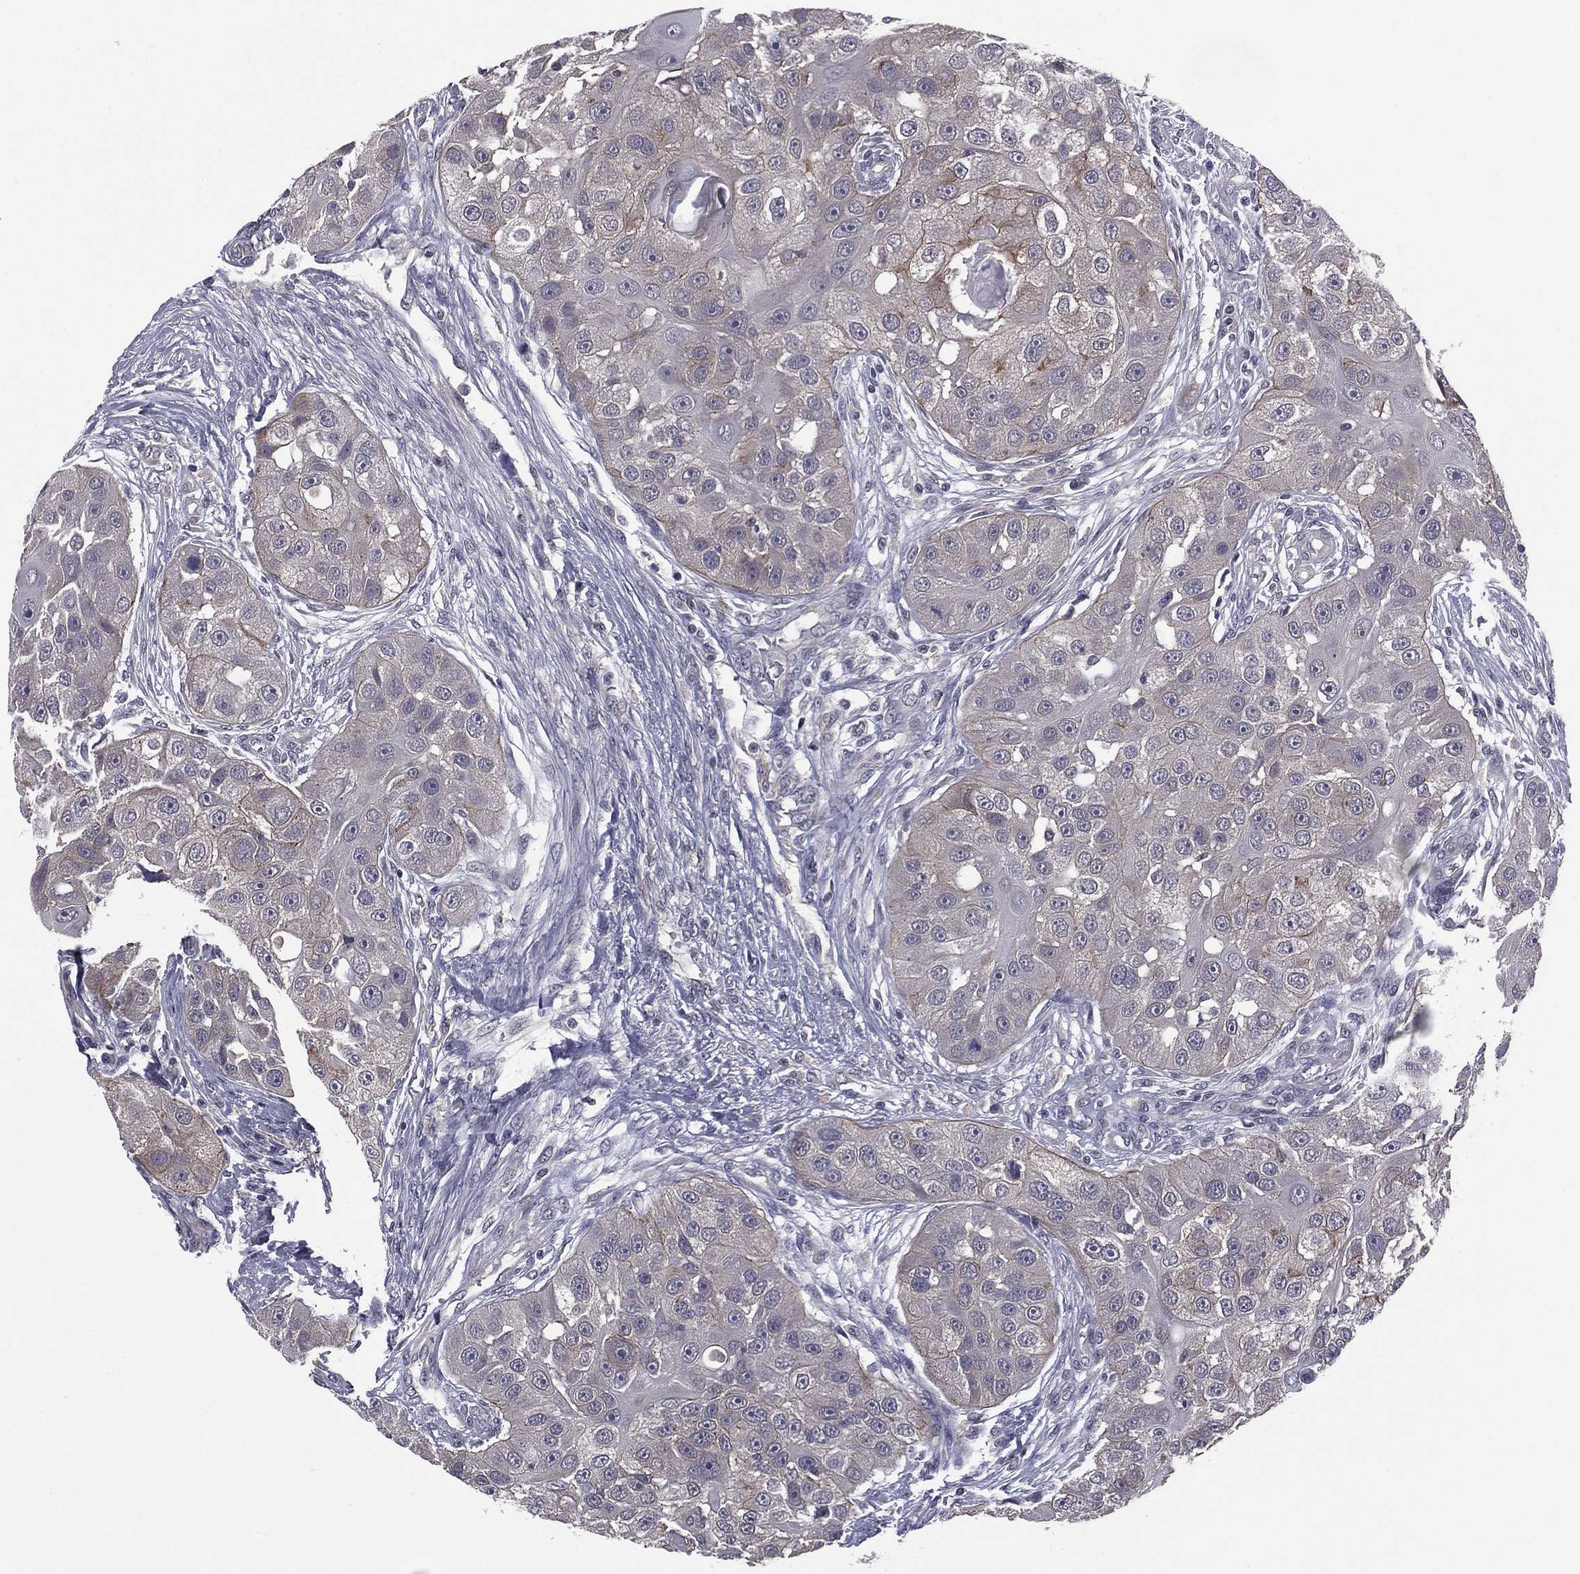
{"staining": {"intensity": "weak", "quantity": "<25%", "location": "cytoplasmic/membranous"}, "tissue": "head and neck cancer", "cell_type": "Tumor cells", "image_type": "cancer", "snomed": [{"axis": "morphology", "description": "Normal tissue, NOS"}, {"axis": "morphology", "description": "Squamous cell carcinoma, NOS"}, {"axis": "topography", "description": "Skeletal muscle"}, {"axis": "topography", "description": "Head-Neck"}], "caption": "Head and neck cancer (squamous cell carcinoma) was stained to show a protein in brown. There is no significant expression in tumor cells.", "gene": "ACTRT2", "patient": {"sex": "male", "age": 51}}